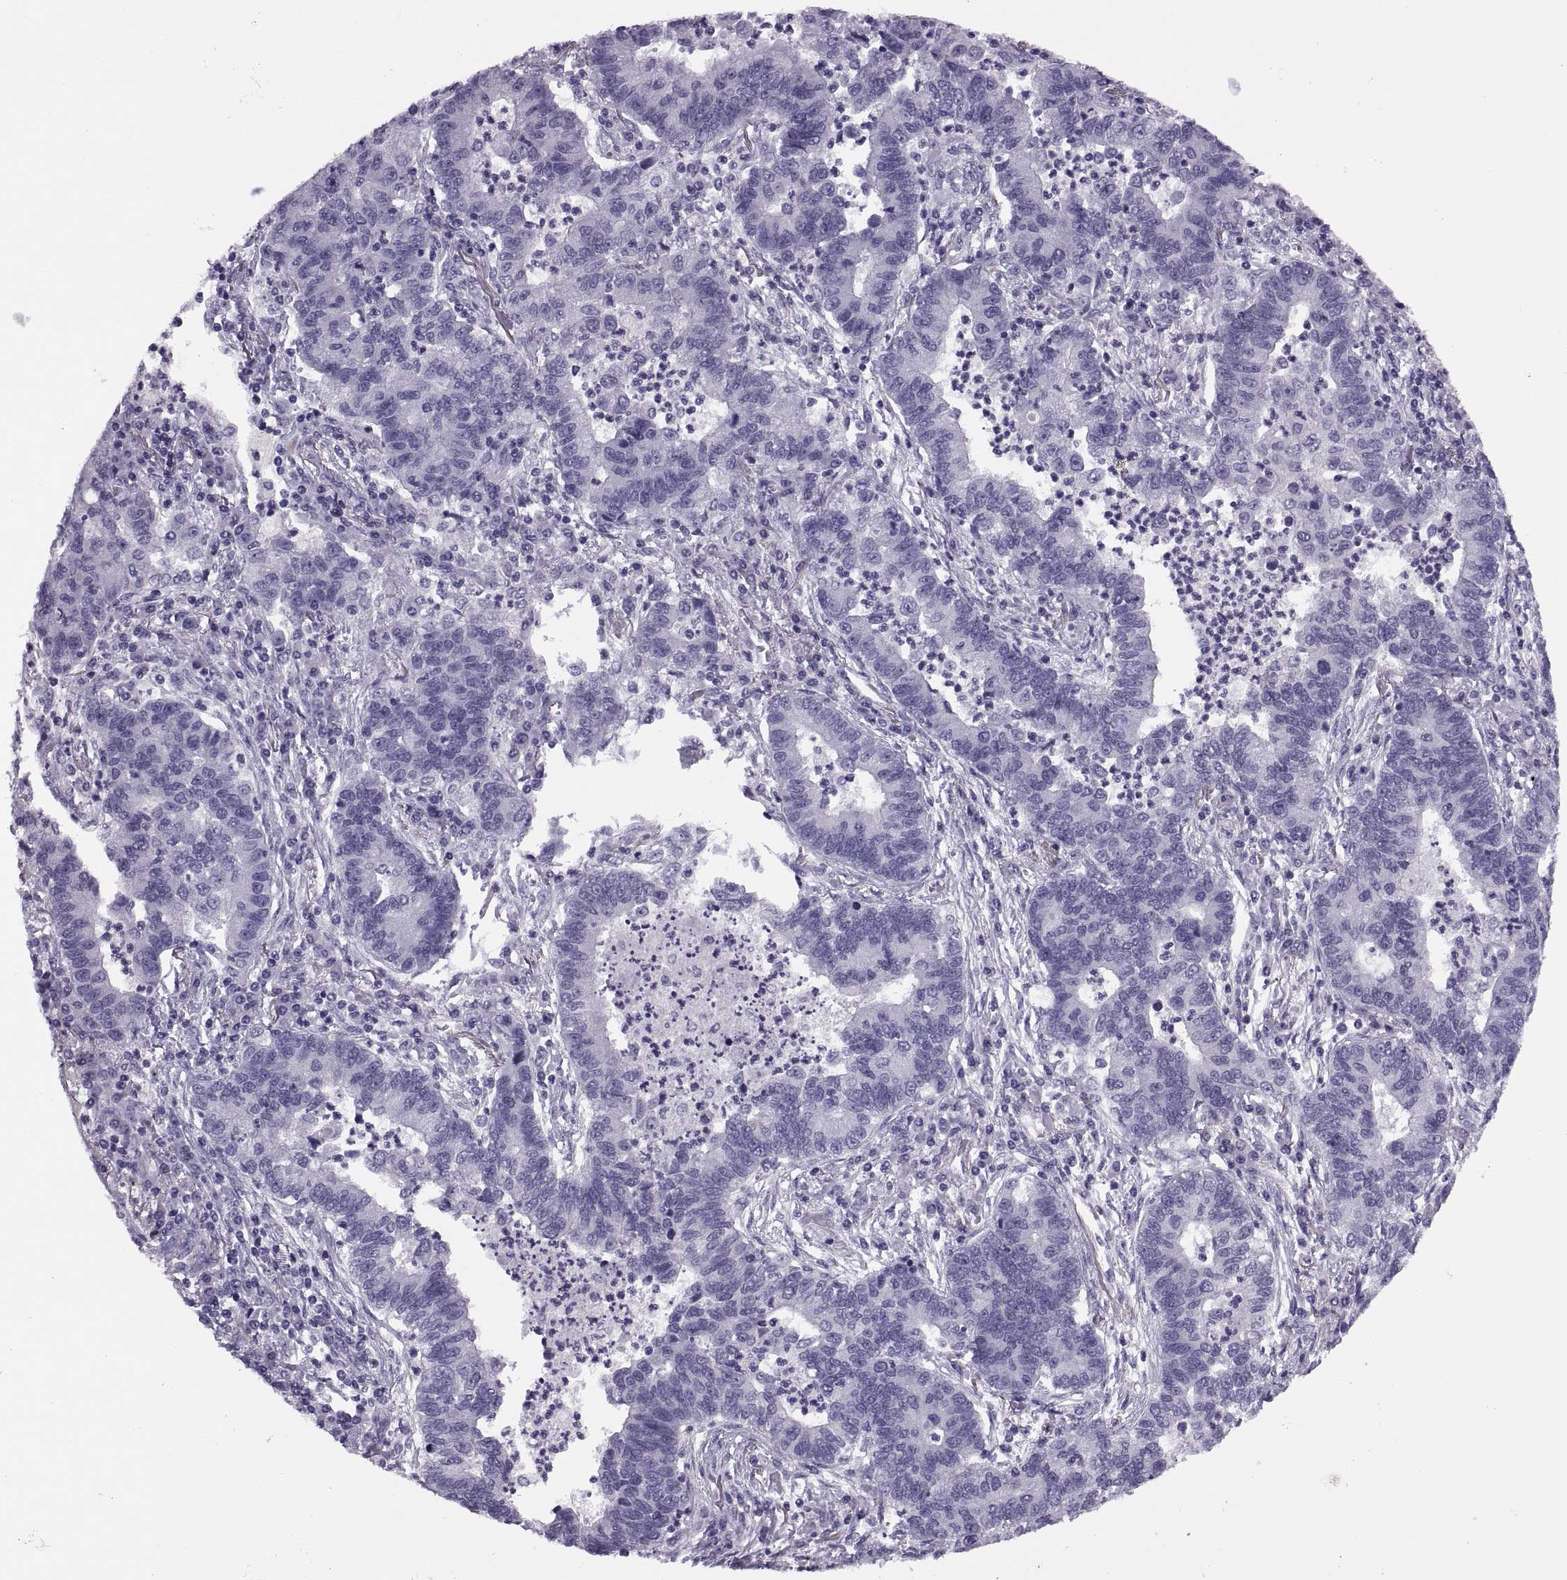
{"staining": {"intensity": "negative", "quantity": "none", "location": "none"}, "tissue": "lung cancer", "cell_type": "Tumor cells", "image_type": "cancer", "snomed": [{"axis": "morphology", "description": "Adenocarcinoma, NOS"}, {"axis": "topography", "description": "Lung"}], "caption": "This is a image of immunohistochemistry staining of lung cancer (adenocarcinoma), which shows no staining in tumor cells.", "gene": "SYNGR4", "patient": {"sex": "female", "age": 57}}